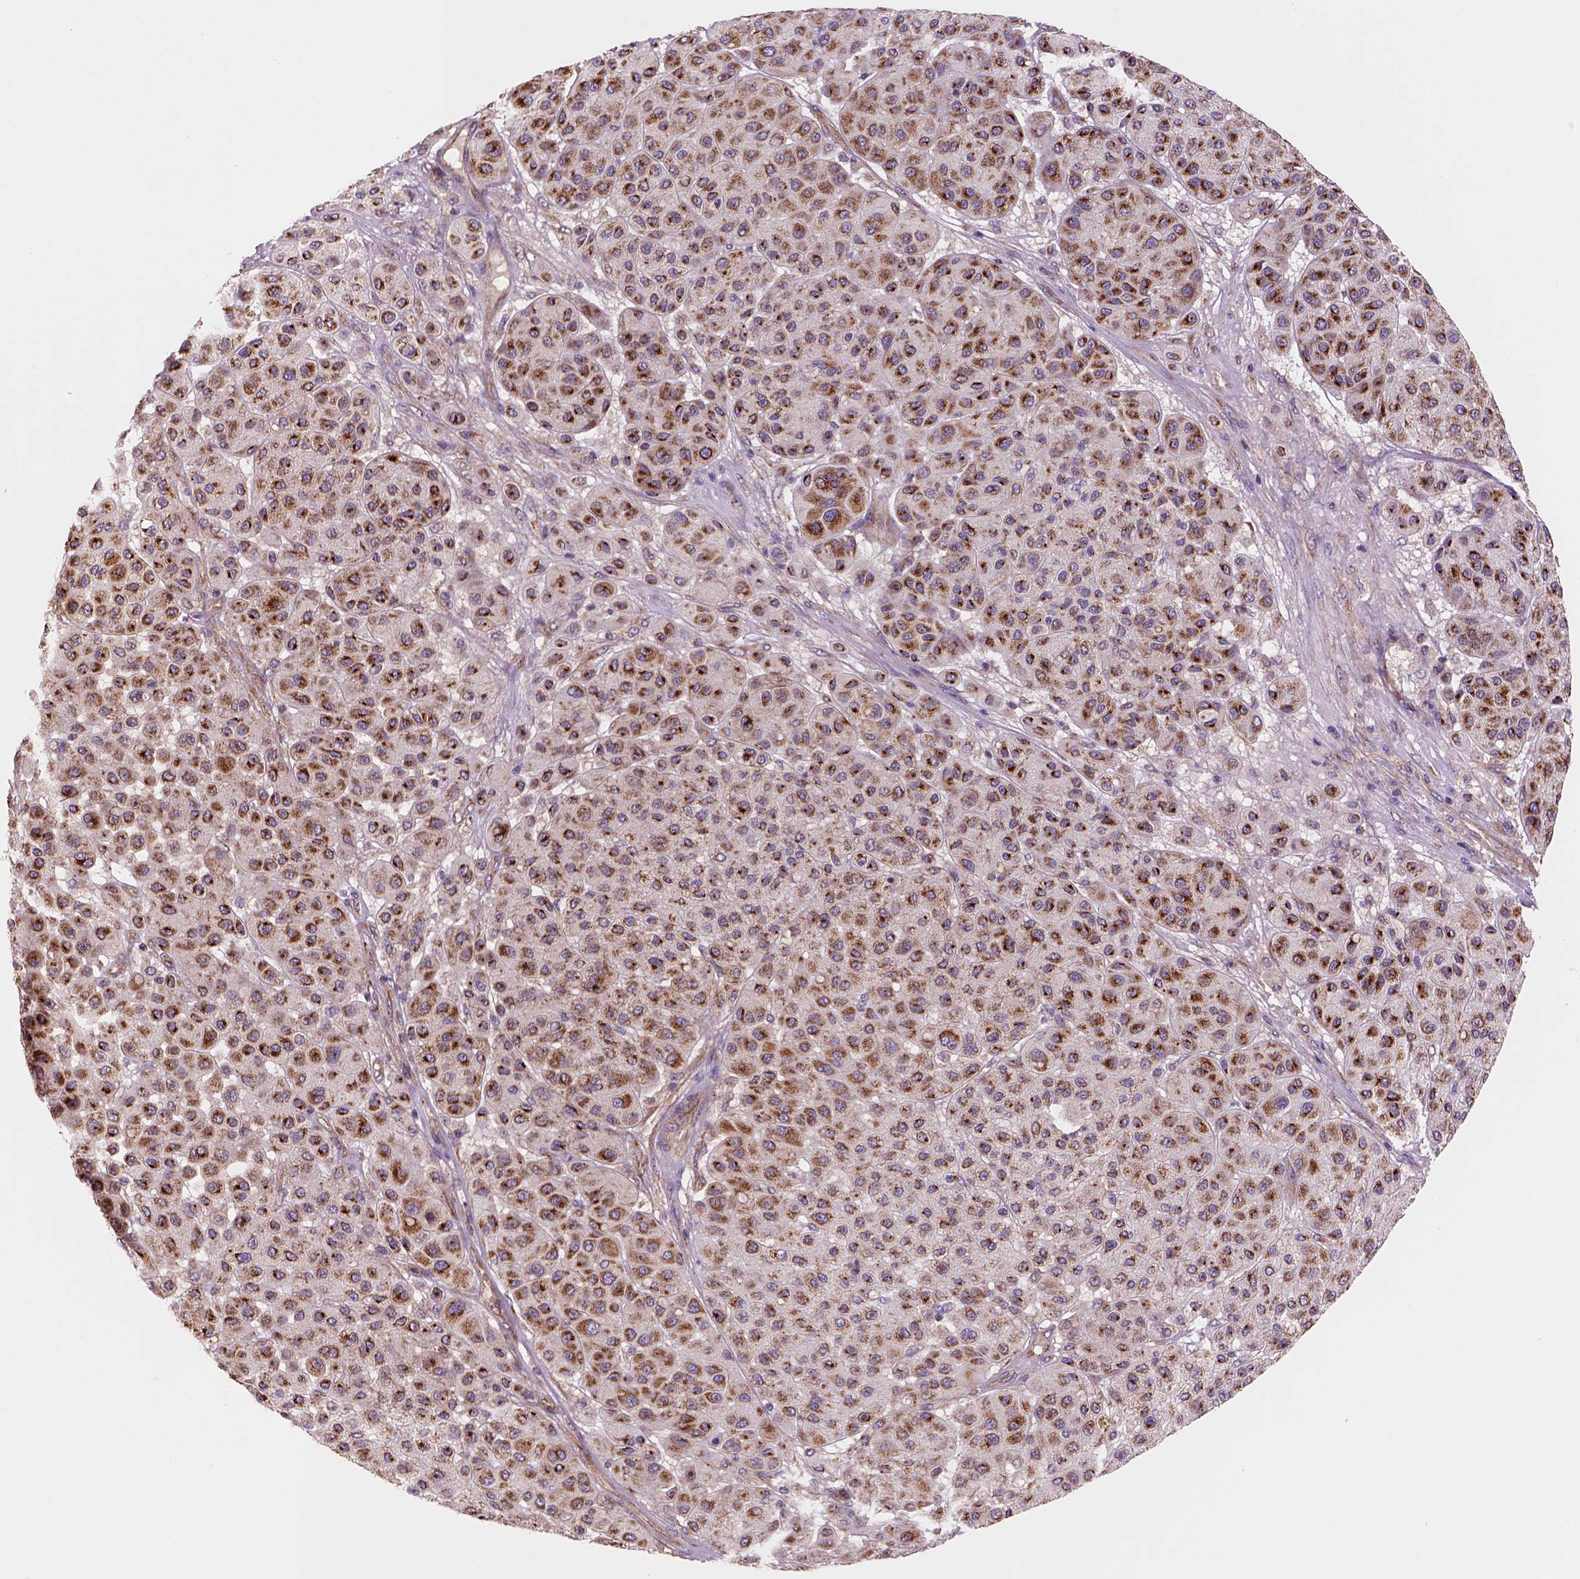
{"staining": {"intensity": "strong", "quantity": "25%-75%", "location": "cytoplasmic/membranous"}, "tissue": "melanoma", "cell_type": "Tumor cells", "image_type": "cancer", "snomed": [{"axis": "morphology", "description": "Malignant melanoma, Metastatic site"}, {"axis": "topography", "description": "Smooth muscle"}], "caption": "Brown immunohistochemical staining in malignant melanoma (metastatic site) exhibits strong cytoplasmic/membranous staining in about 25%-75% of tumor cells.", "gene": "WARS2", "patient": {"sex": "male", "age": 41}}